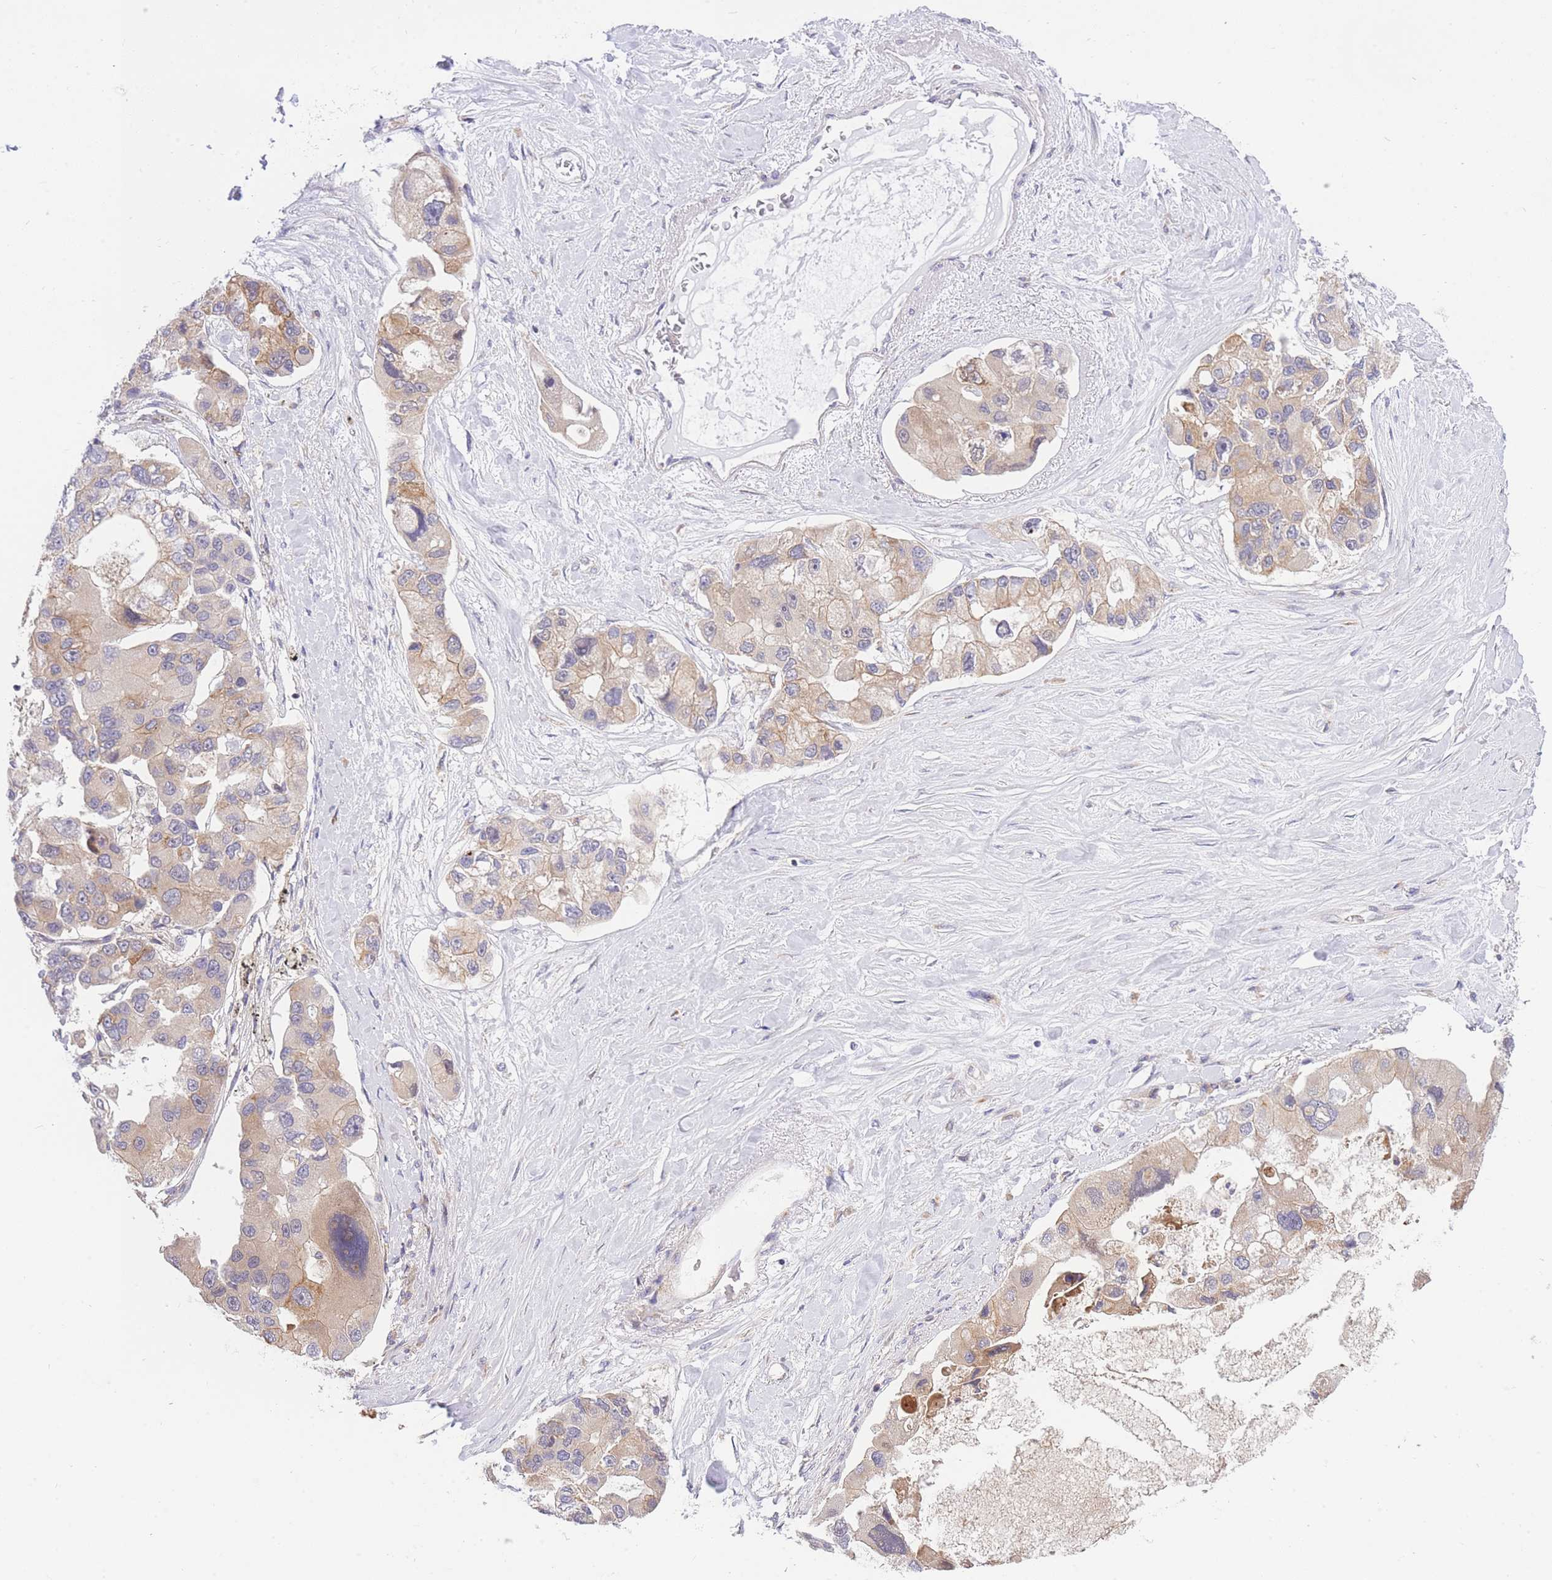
{"staining": {"intensity": "moderate", "quantity": ">75%", "location": "cytoplasmic/membranous"}, "tissue": "lung cancer", "cell_type": "Tumor cells", "image_type": "cancer", "snomed": [{"axis": "morphology", "description": "Adenocarcinoma, NOS"}, {"axis": "topography", "description": "Lung"}], "caption": "Lung cancer (adenocarcinoma) tissue shows moderate cytoplasmic/membranous staining in about >75% of tumor cells, visualized by immunohistochemistry. Using DAB (brown) and hematoxylin (blue) stains, captured at high magnification using brightfield microscopy.", "gene": "EIF2B2", "patient": {"sex": "female", "age": 54}}